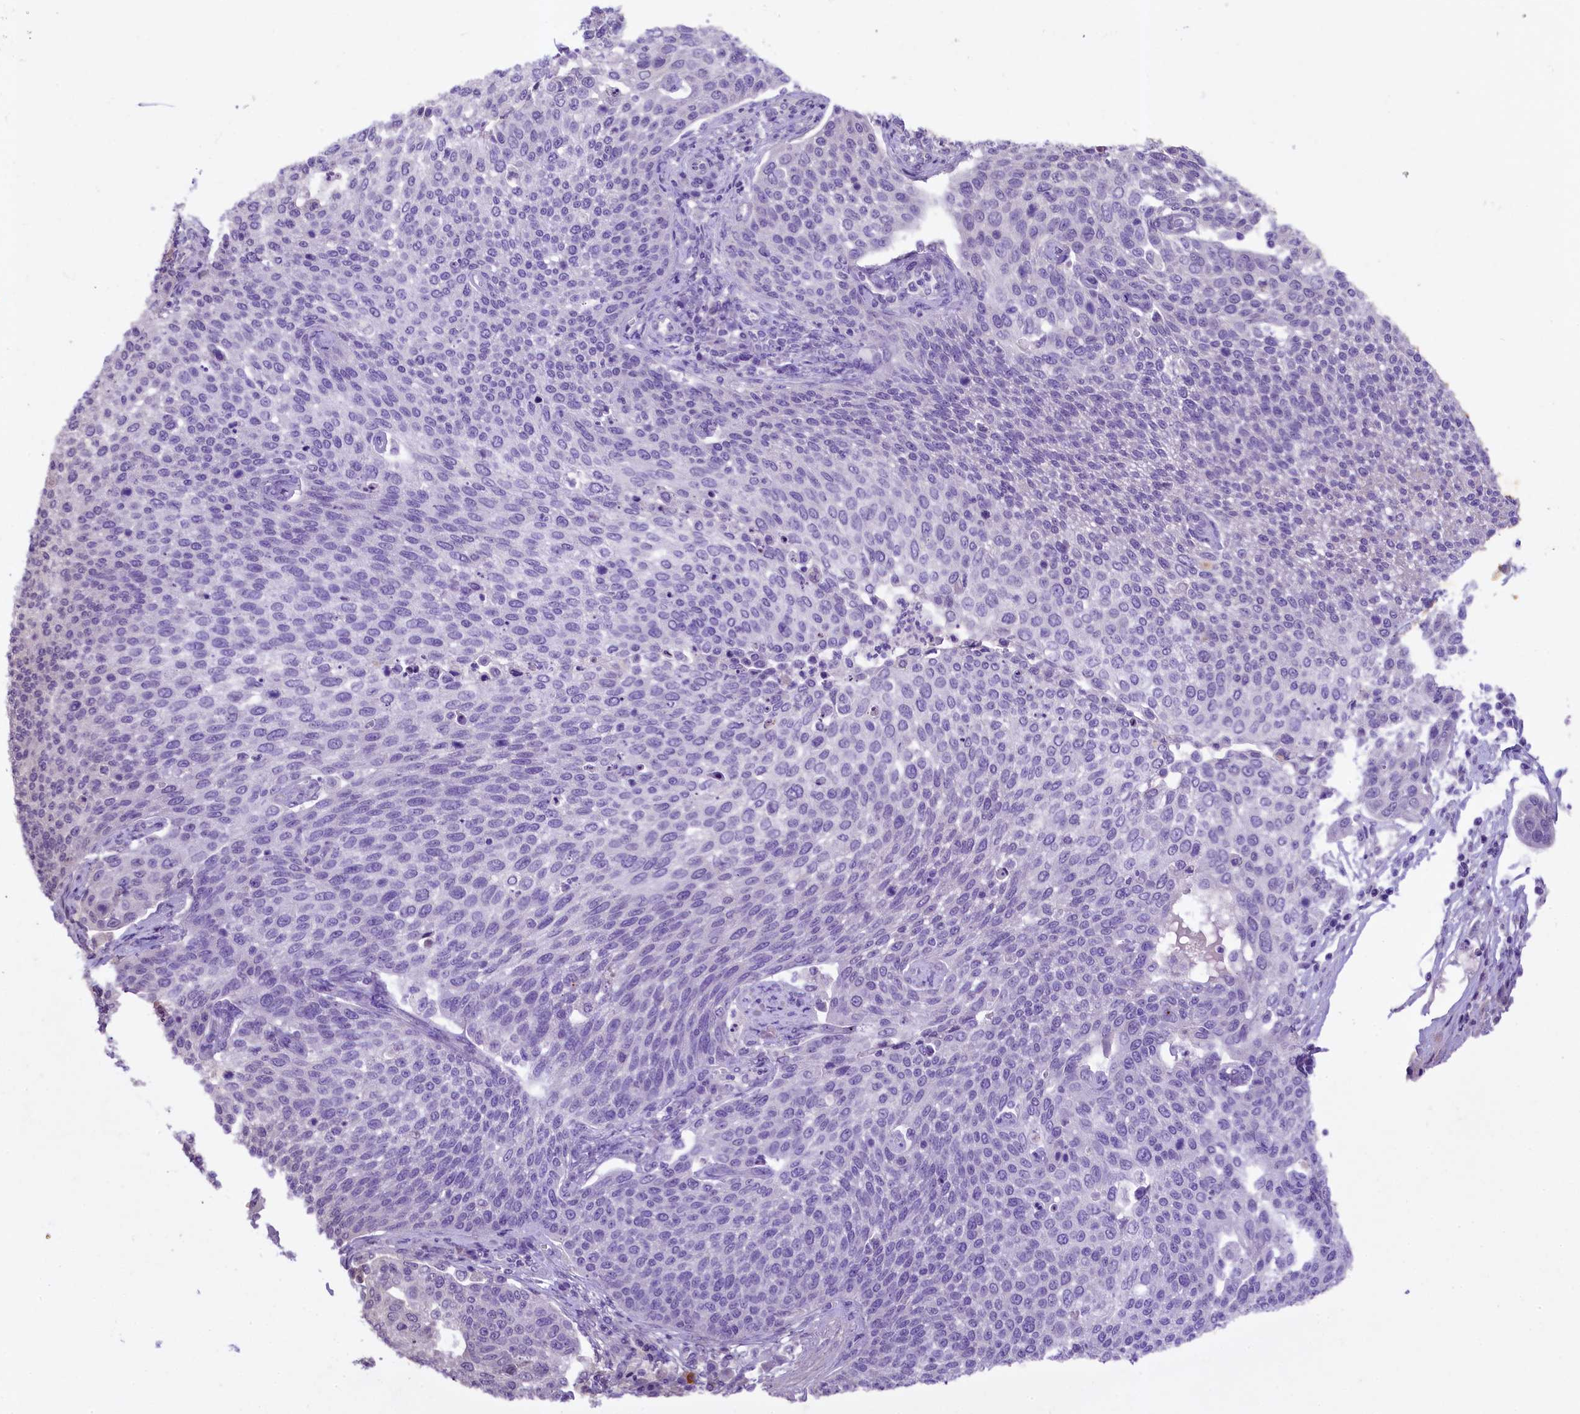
{"staining": {"intensity": "negative", "quantity": "none", "location": "none"}, "tissue": "cervical cancer", "cell_type": "Tumor cells", "image_type": "cancer", "snomed": [{"axis": "morphology", "description": "Squamous cell carcinoma, NOS"}, {"axis": "topography", "description": "Cervix"}], "caption": "Squamous cell carcinoma (cervical) stained for a protein using immunohistochemistry (IHC) demonstrates no expression tumor cells.", "gene": "UBXN6", "patient": {"sex": "female", "age": 34}}